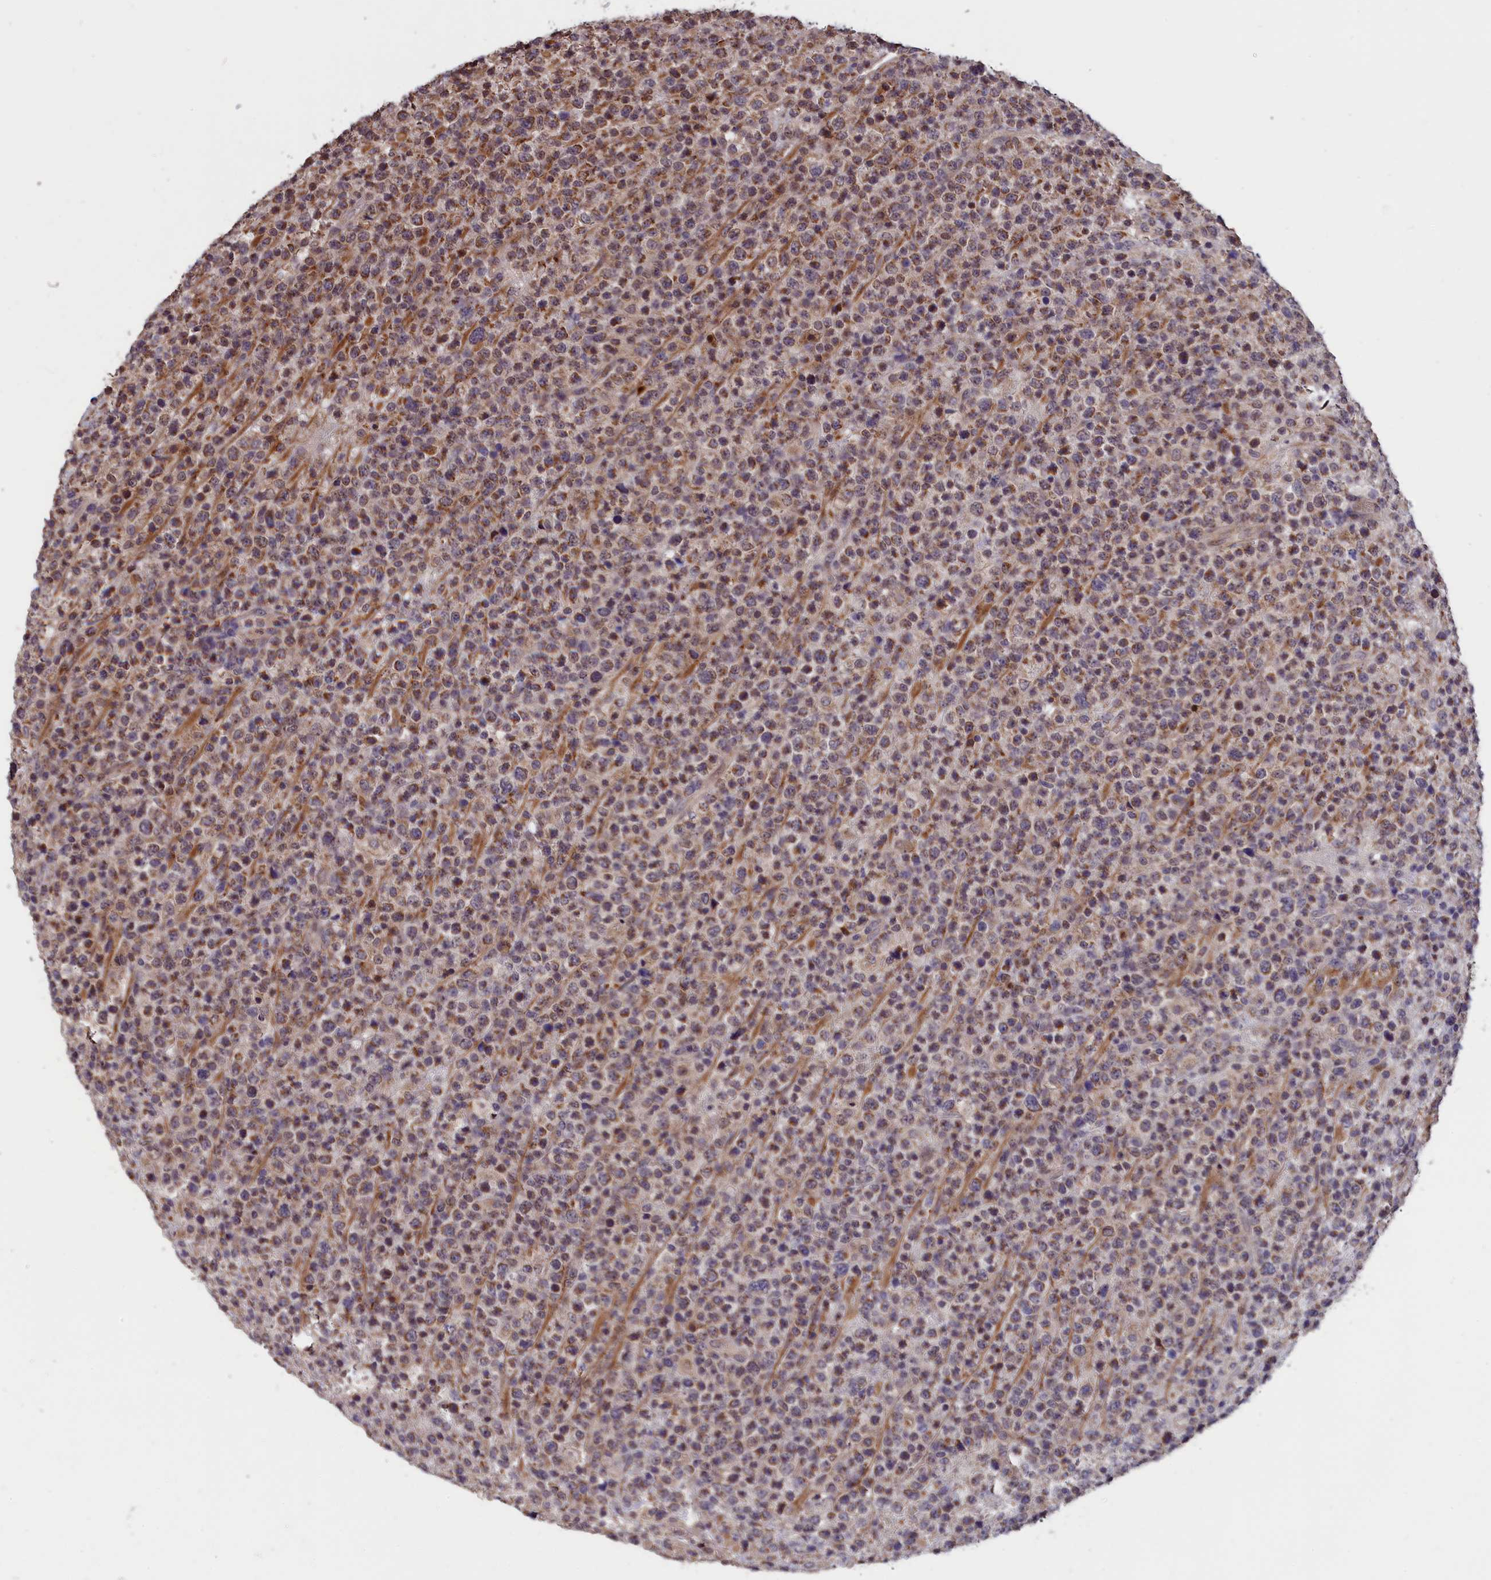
{"staining": {"intensity": "moderate", "quantity": ">75%", "location": "cytoplasmic/membranous"}, "tissue": "lymphoma", "cell_type": "Tumor cells", "image_type": "cancer", "snomed": [{"axis": "morphology", "description": "Malignant lymphoma, non-Hodgkin's type, High grade"}, {"axis": "topography", "description": "Colon"}], "caption": "High-magnification brightfield microscopy of lymphoma stained with DAB (brown) and counterstained with hematoxylin (blue). tumor cells exhibit moderate cytoplasmic/membranous expression is appreciated in approximately>75% of cells. (Brightfield microscopy of DAB IHC at high magnification).", "gene": "EPB41L4B", "patient": {"sex": "female", "age": 53}}